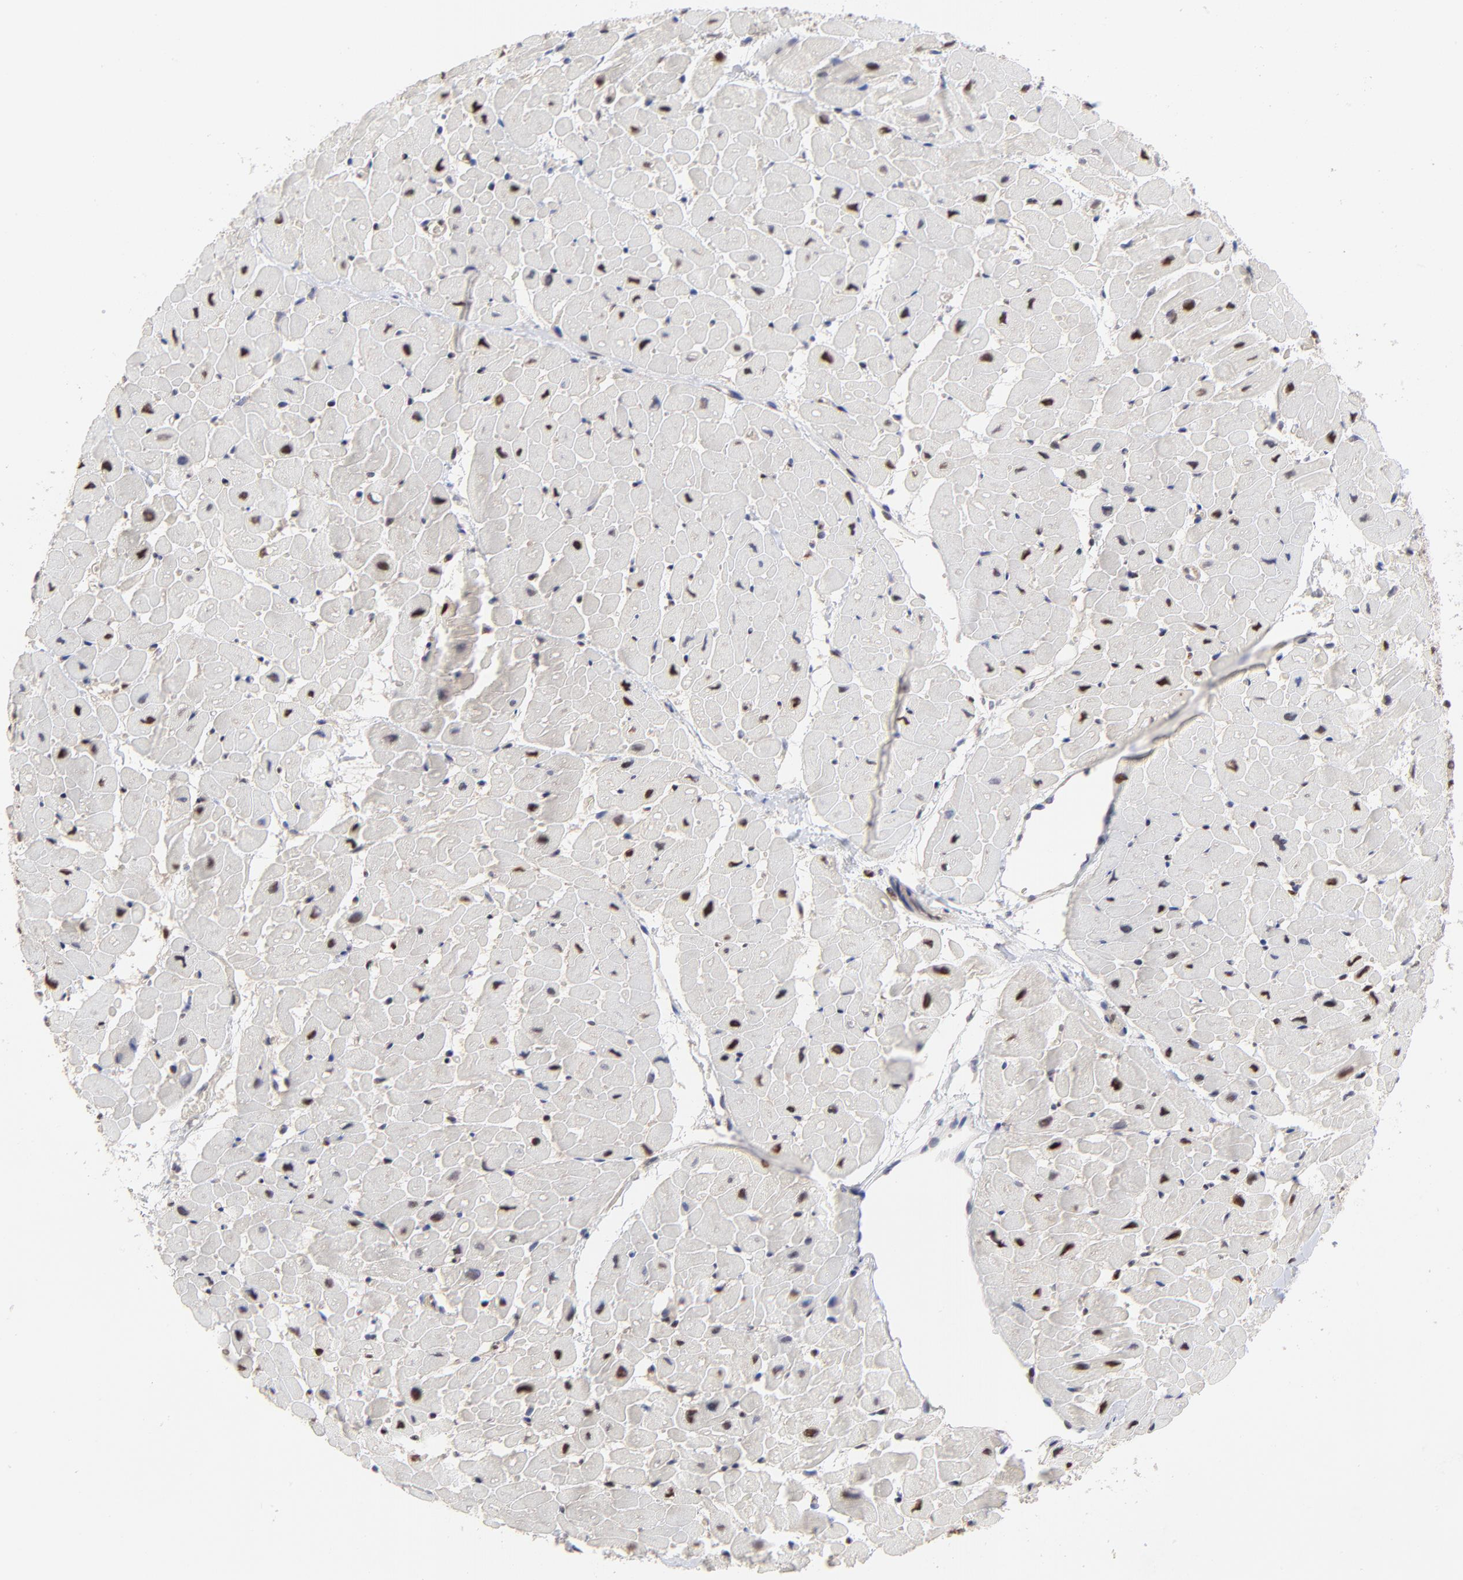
{"staining": {"intensity": "strong", "quantity": "25%-75%", "location": "nuclear"}, "tissue": "heart muscle", "cell_type": "Cardiomyocytes", "image_type": "normal", "snomed": [{"axis": "morphology", "description": "Normal tissue, NOS"}, {"axis": "topography", "description": "Heart"}], "caption": "A histopathology image of heart muscle stained for a protein demonstrates strong nuclear brown staining in cardiomyocytes. The staining is performed using DAB brown chromogen to label protein expression. The nuclei are counter-stained blue using hematoxylin.", "gene": "DSN1", "patient": {"sex": "male", "age": 45}}